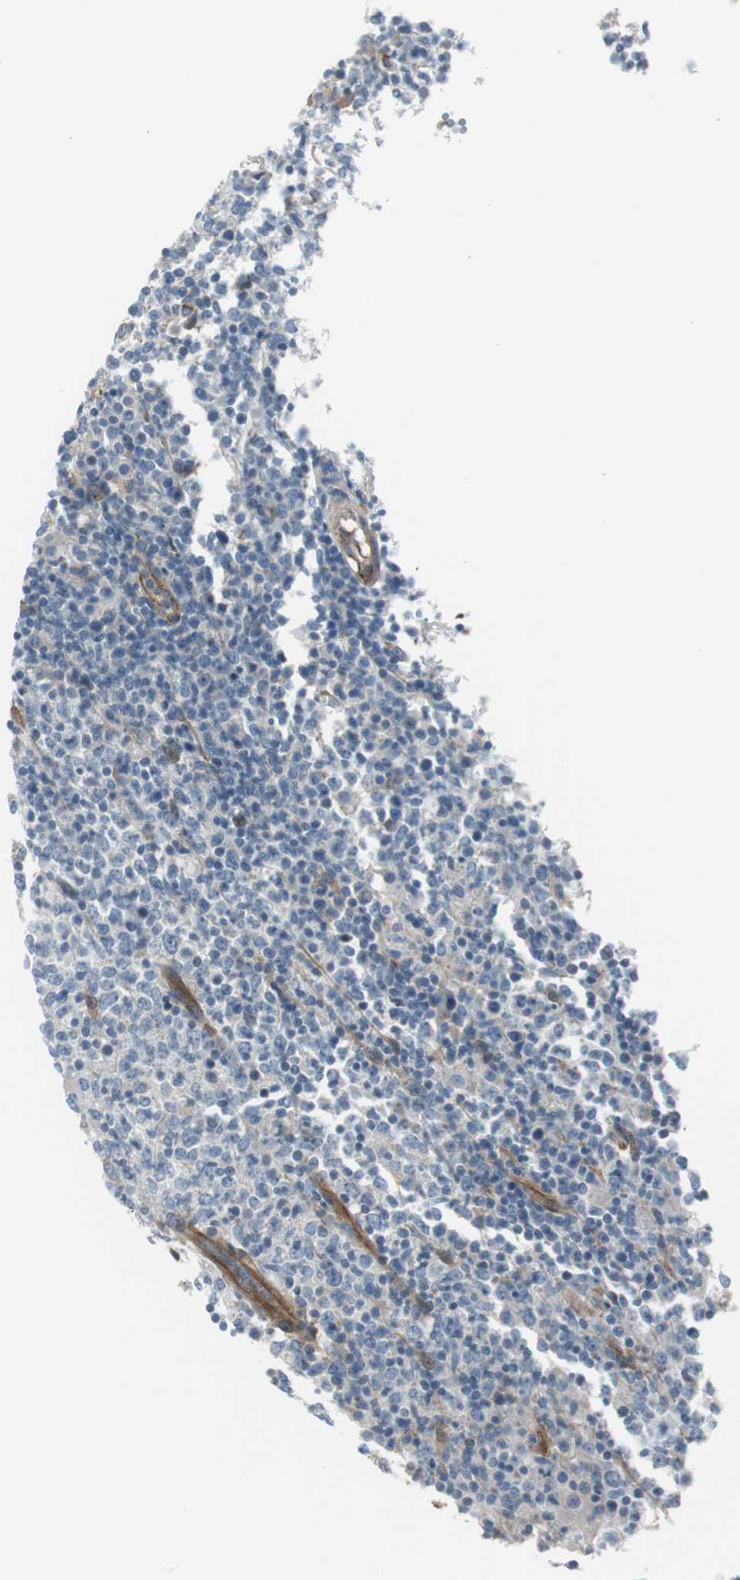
{"staining": {"intensity": "weak", "quantity": "<25%", "location": "cytoplasmic/membranous"}, "tissue": "lymphoma", "cell_type": "Tumor cells", "image_type": "cancer", "snomed": [{"axis": "morphology", "description": "Malignant lymphoma, non-Hodgkin's type, High grade"}, {"axis": "topography", "description": "Lymph node"}], "caption": "Immunohistochemical staining of human lymphoma exhibits no significant positivity in tumor cells.", "gene": "STXBP4", "patient": {"sex": "female", "age": 84}}